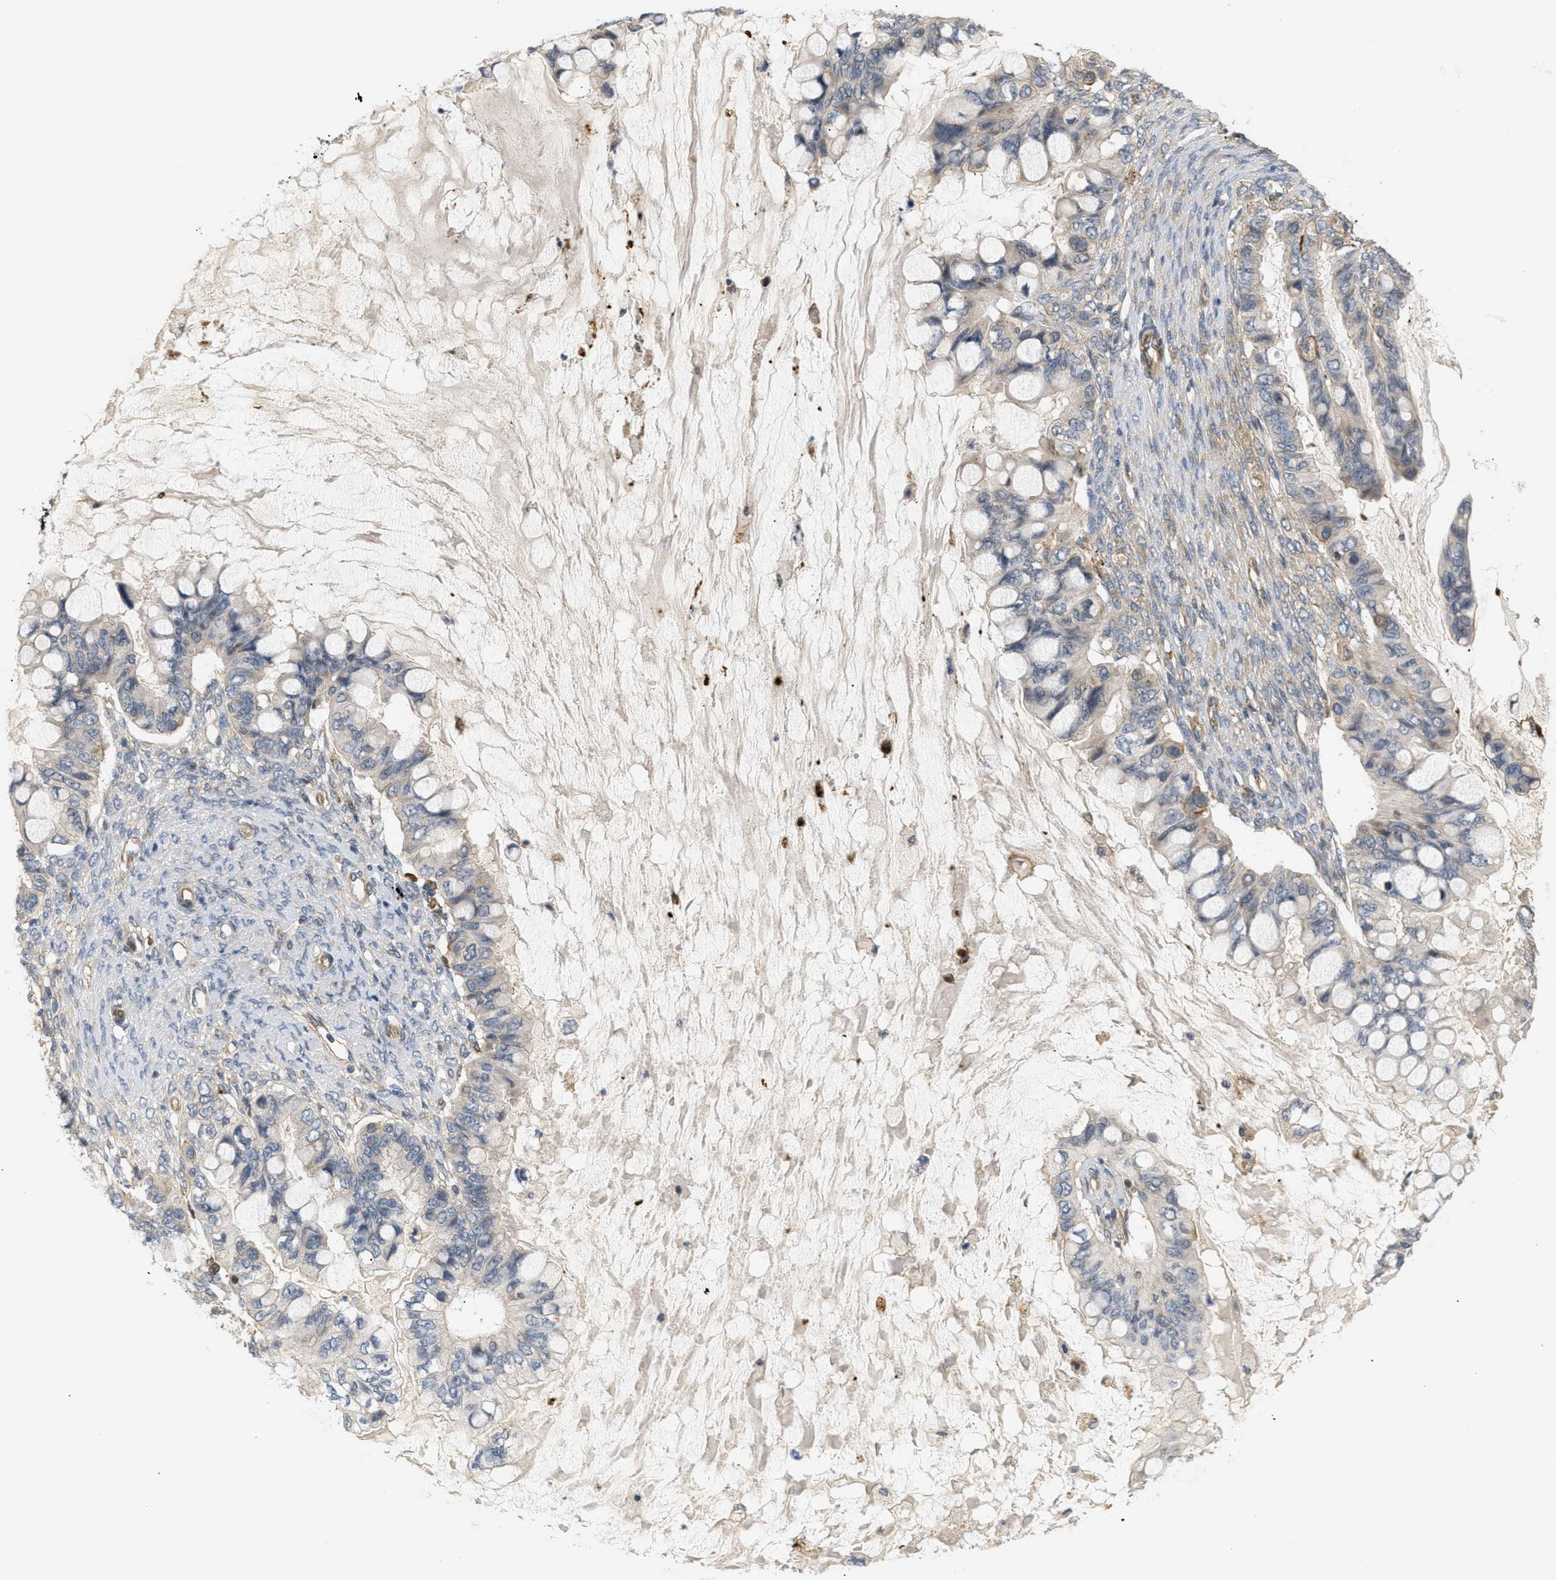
{"staining": {"intensity": "moderate", "quantity": "<25%", "location": "cytoplasmic/membranous"}, "tissue": "ovarian cancer", "cell_type": "Tumor cells", "image_type": "cancer", "snomed": [{"axis": "morphology", "description": "Cystadenocarcinoma, mucinous, NOS"}, {"axis": "topography", "description": "Ovary"}], "caption": "Approximately <25% of tumor cells in human ovarian mucinous cystadenocarcinoma exhibit moderate cytoplasmic/membranous protein positivity as visualized by brown immunohistochemical staining.", "gene": "CORO2B", "patient": {"sex": "female", "age": 80}}